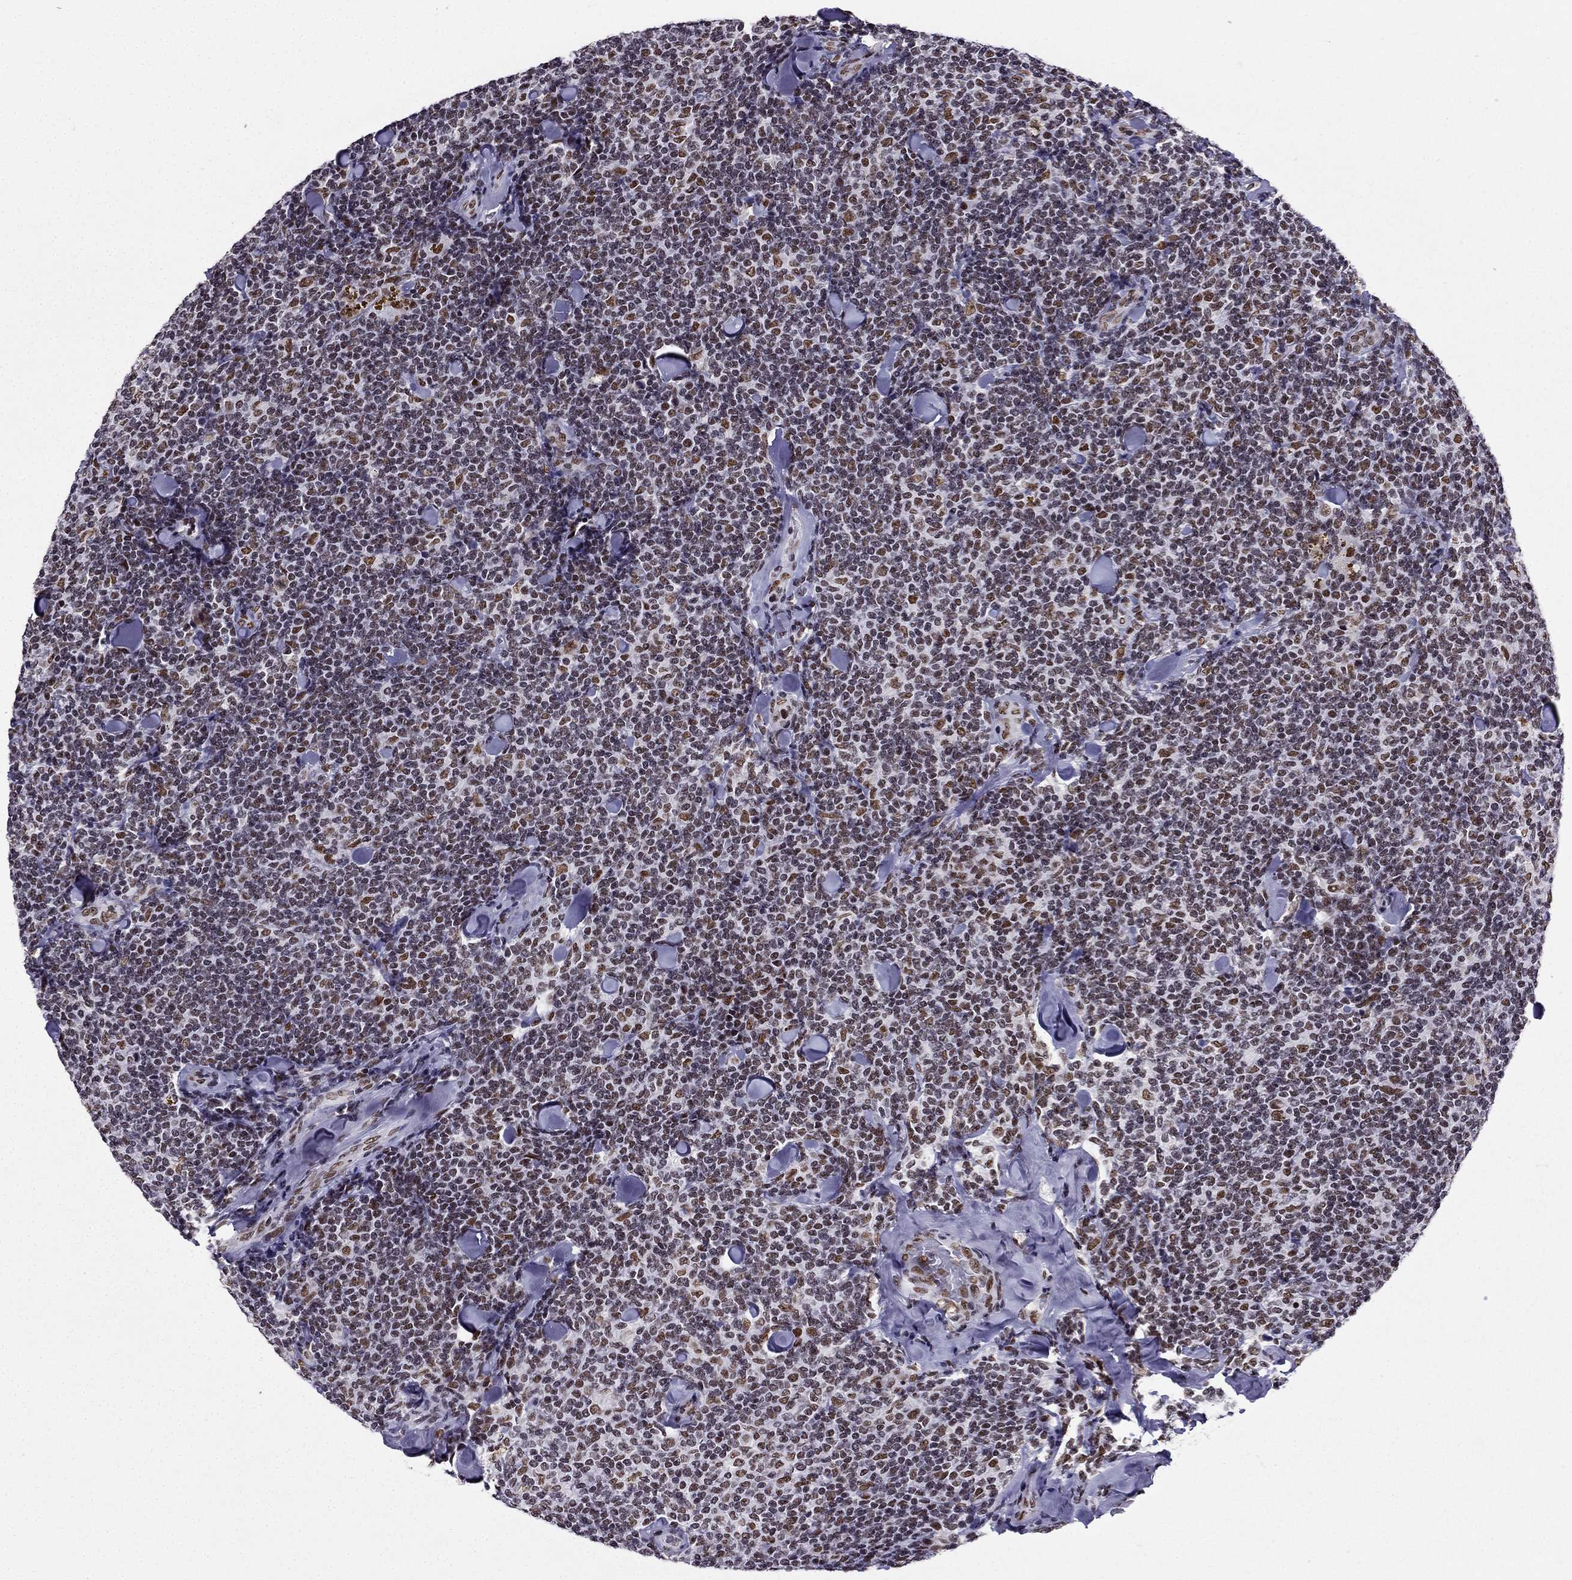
{"staining": {"intensity": "moderate", "quantity": ">75%", "location": "nuclear"}, "tissue": "lymphoma", "cell_type": "Tumor cells", "image_type": "cancer", "snomed": [{"axis": "morphology", "description": "Malignant lymphoma, non-Hodgkin's type, Low grade"}, {"axis": "topography", "description": "Lymph node"}], "caption": "Lymphoma tissue shows moderate nuclear positivity in approximately >75% of tumor cells, visualized by immunohistochemistry.", "gene": "ZNF420", "patient": {"sex": "female", "age": 56}}